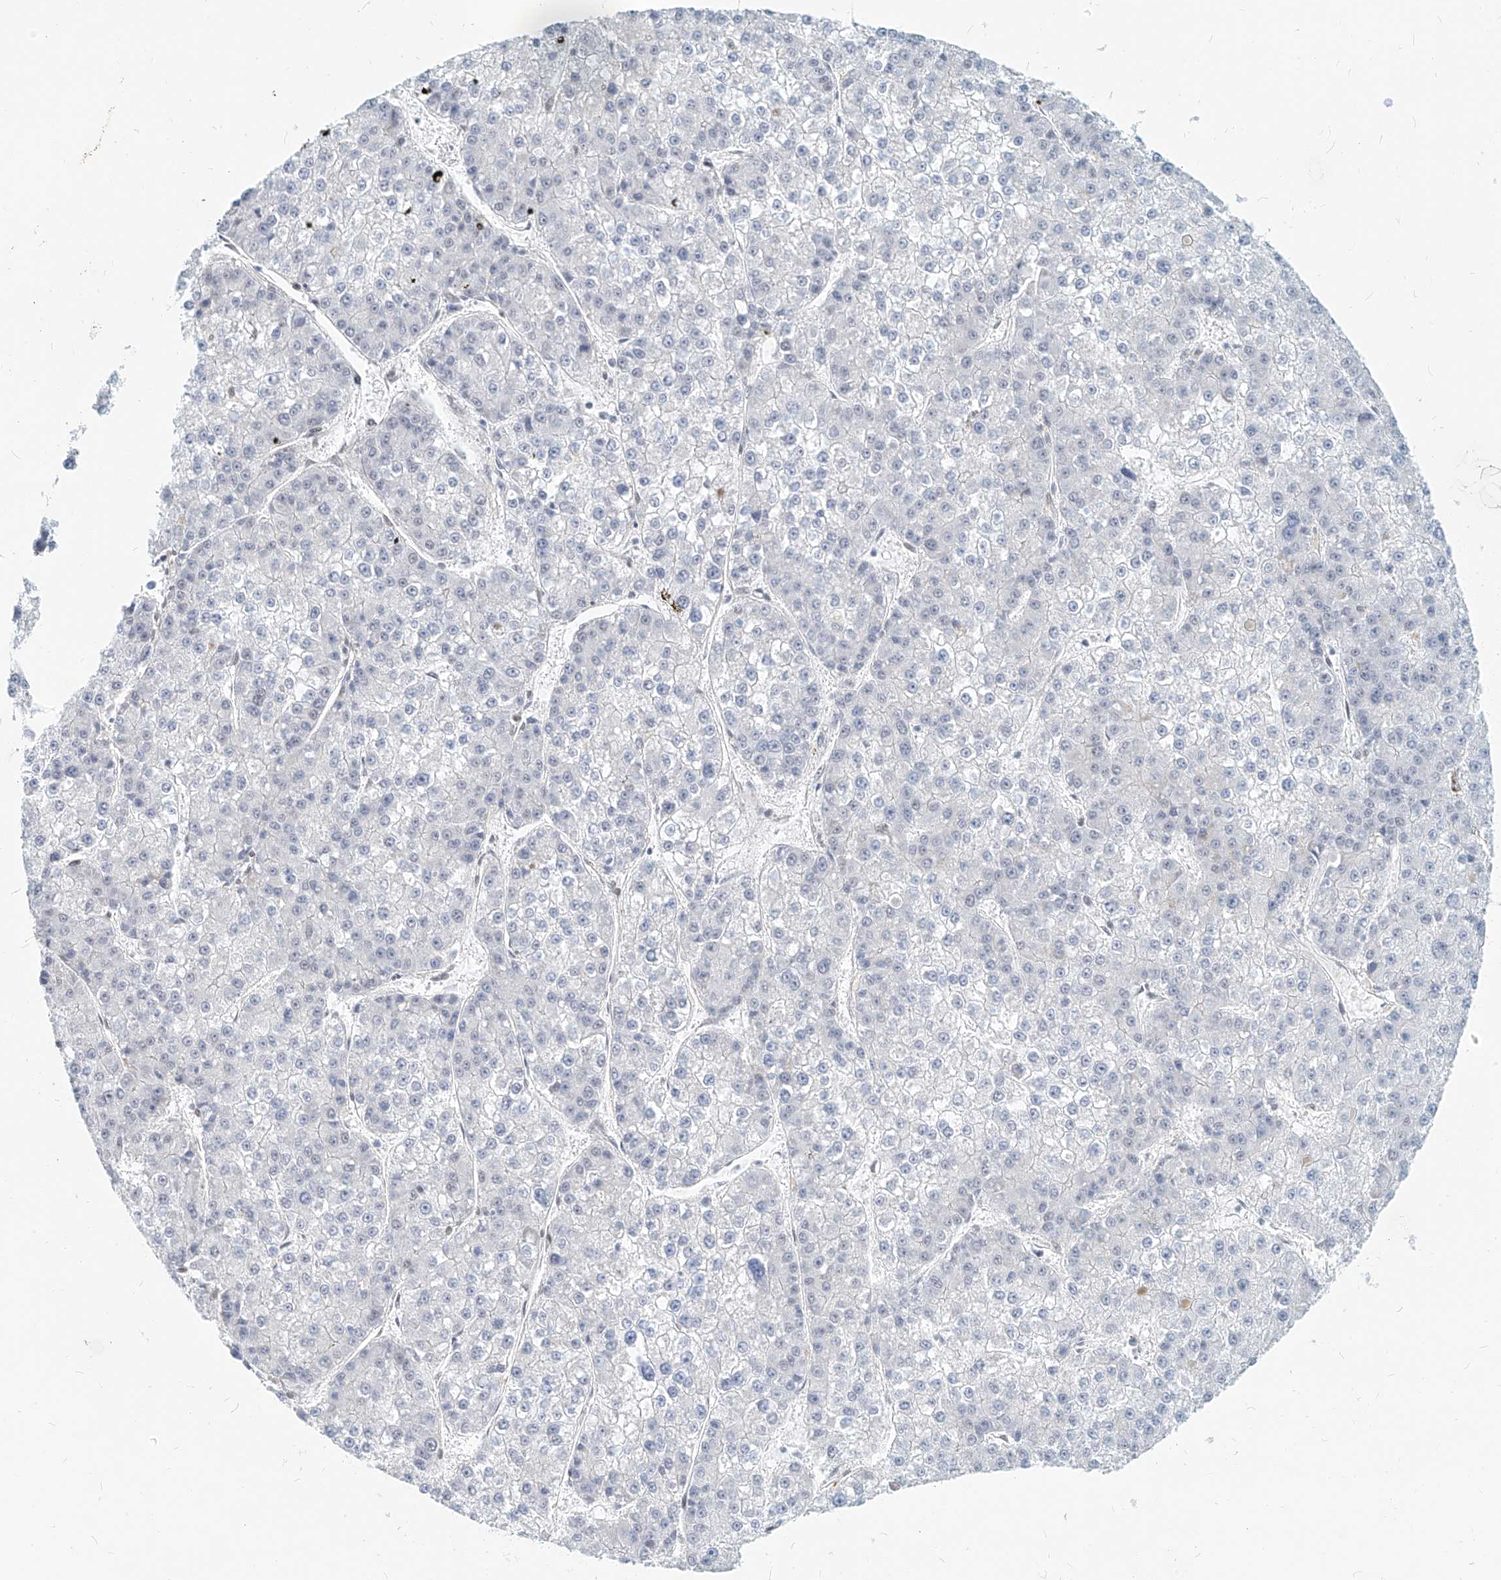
{"staining": {"intensity": "negative", "quantity": "none", "location": "none"}, "tissue": "liver cancer", "cell_type": "Tumor cells", "image_type": "cancer", "snomed": [{"axis": "morphology", "description": "Carcinoma, Hepatocellular, NOS"}, {"axis": "topography", "description": "Liver"}], "caption": "DAB immunohistochemical staining of liver hepatocellular carcinoma exhibits no significant expression in tumor cells. (DAB (3,3'-diaminobenzidine) immunohistochemistry (IHC) visualized using brightfield microscopy, high magnification).", "gene": "SASH1", "patient": {"sex": "female", "age": 73}}